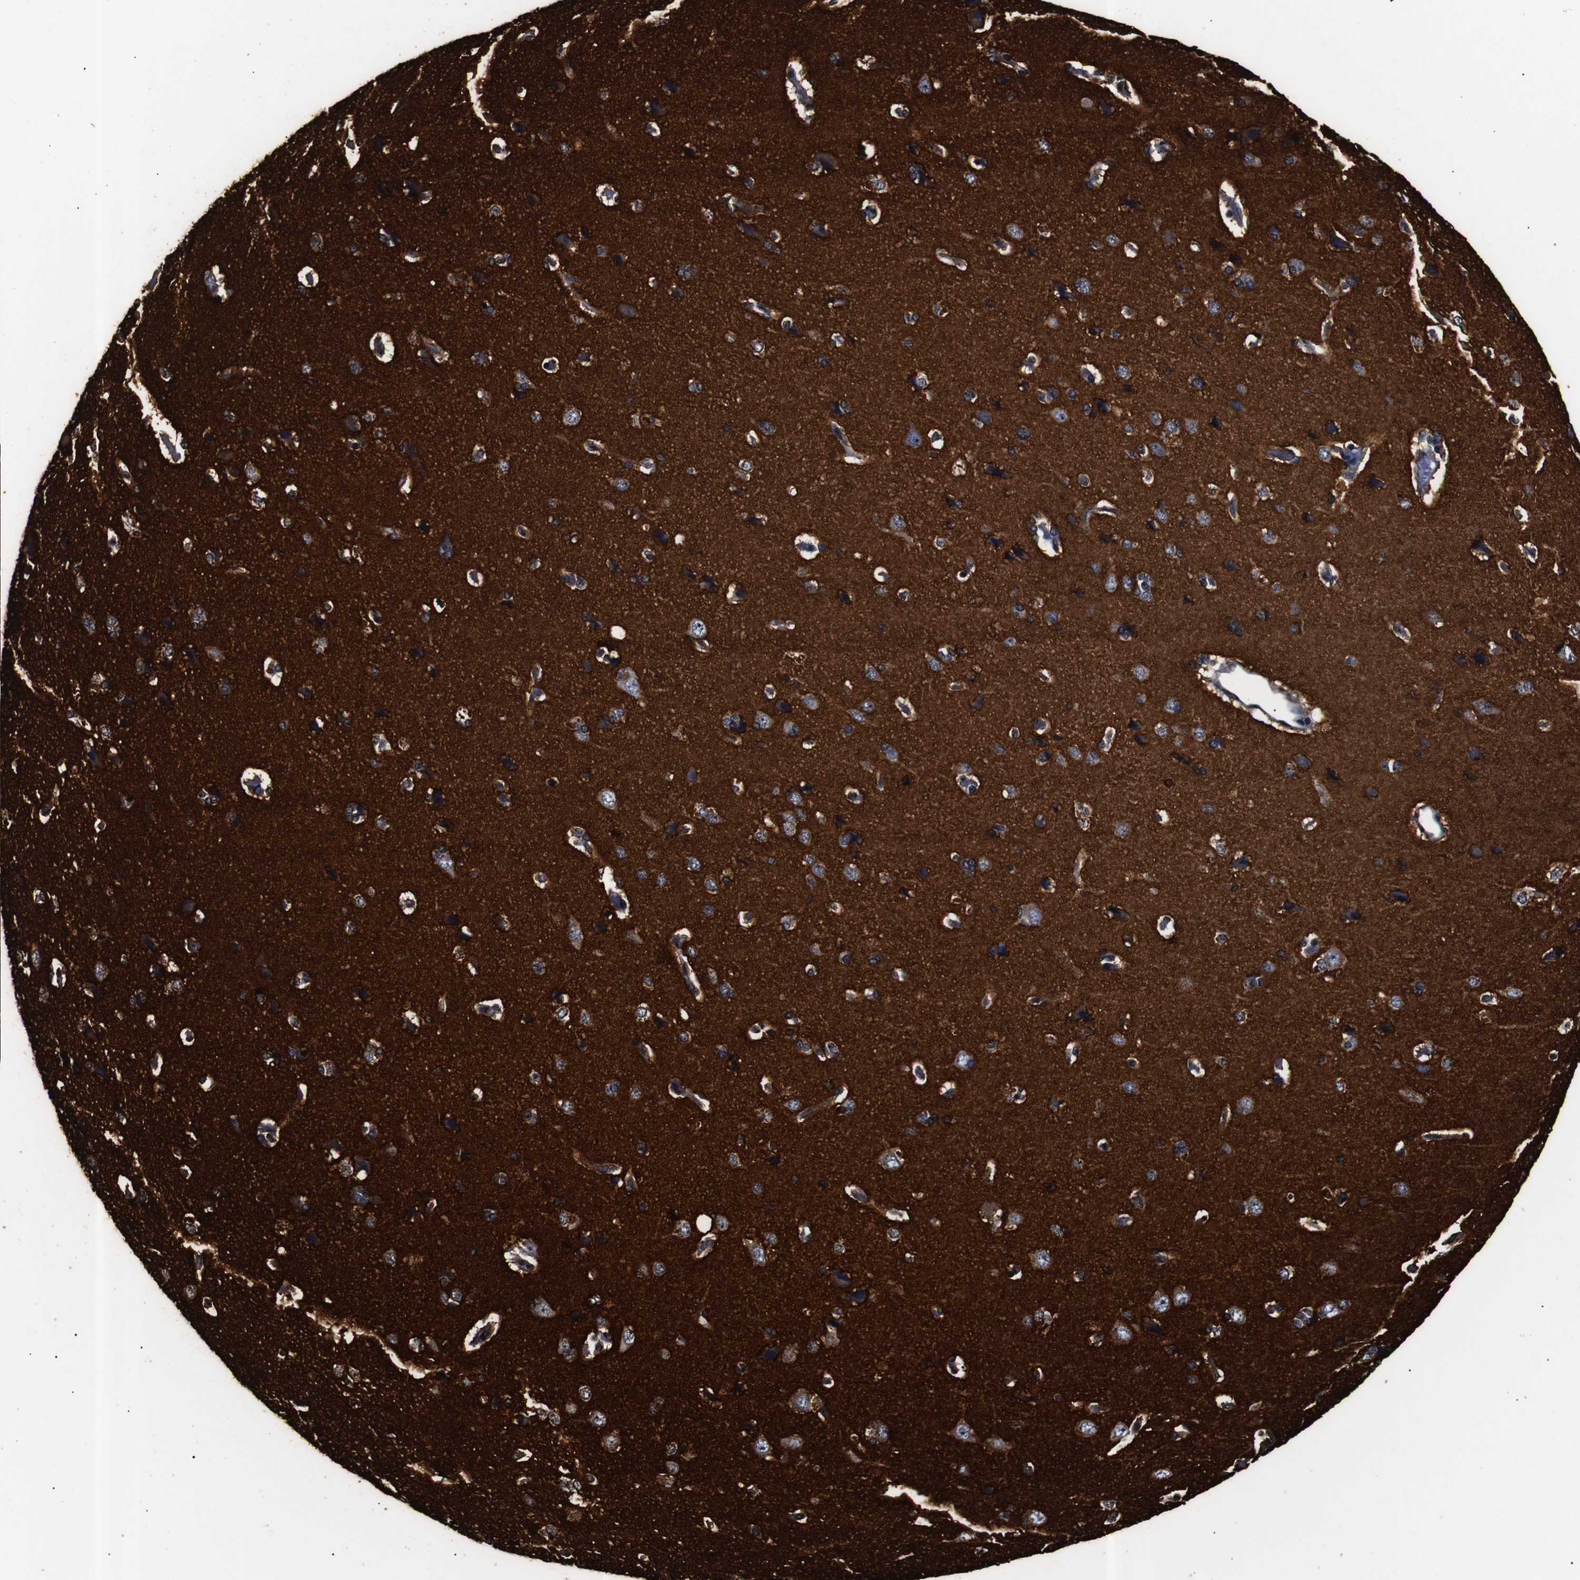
{"staining": {"intensity": "moderate", "quantity": ">75%", "location": "cytoplasmic/membranous"}, "tissue": "cerebral cortex", "cell_type": "Endothelial cells", "image_type": "normal", "snomed": [{"axis": "morphology", "description": "Normal tissue, NOS"}, {"axis": "topography", "description": "Cerebral cortex"}], "caption": "Moderate cytoplasmic/membranous protein positivity is identified in approximately >75% of endothelial cells in cerebral cortex.", "gene": "GAP43", "patient": {"sex": "male", "age": 62}}